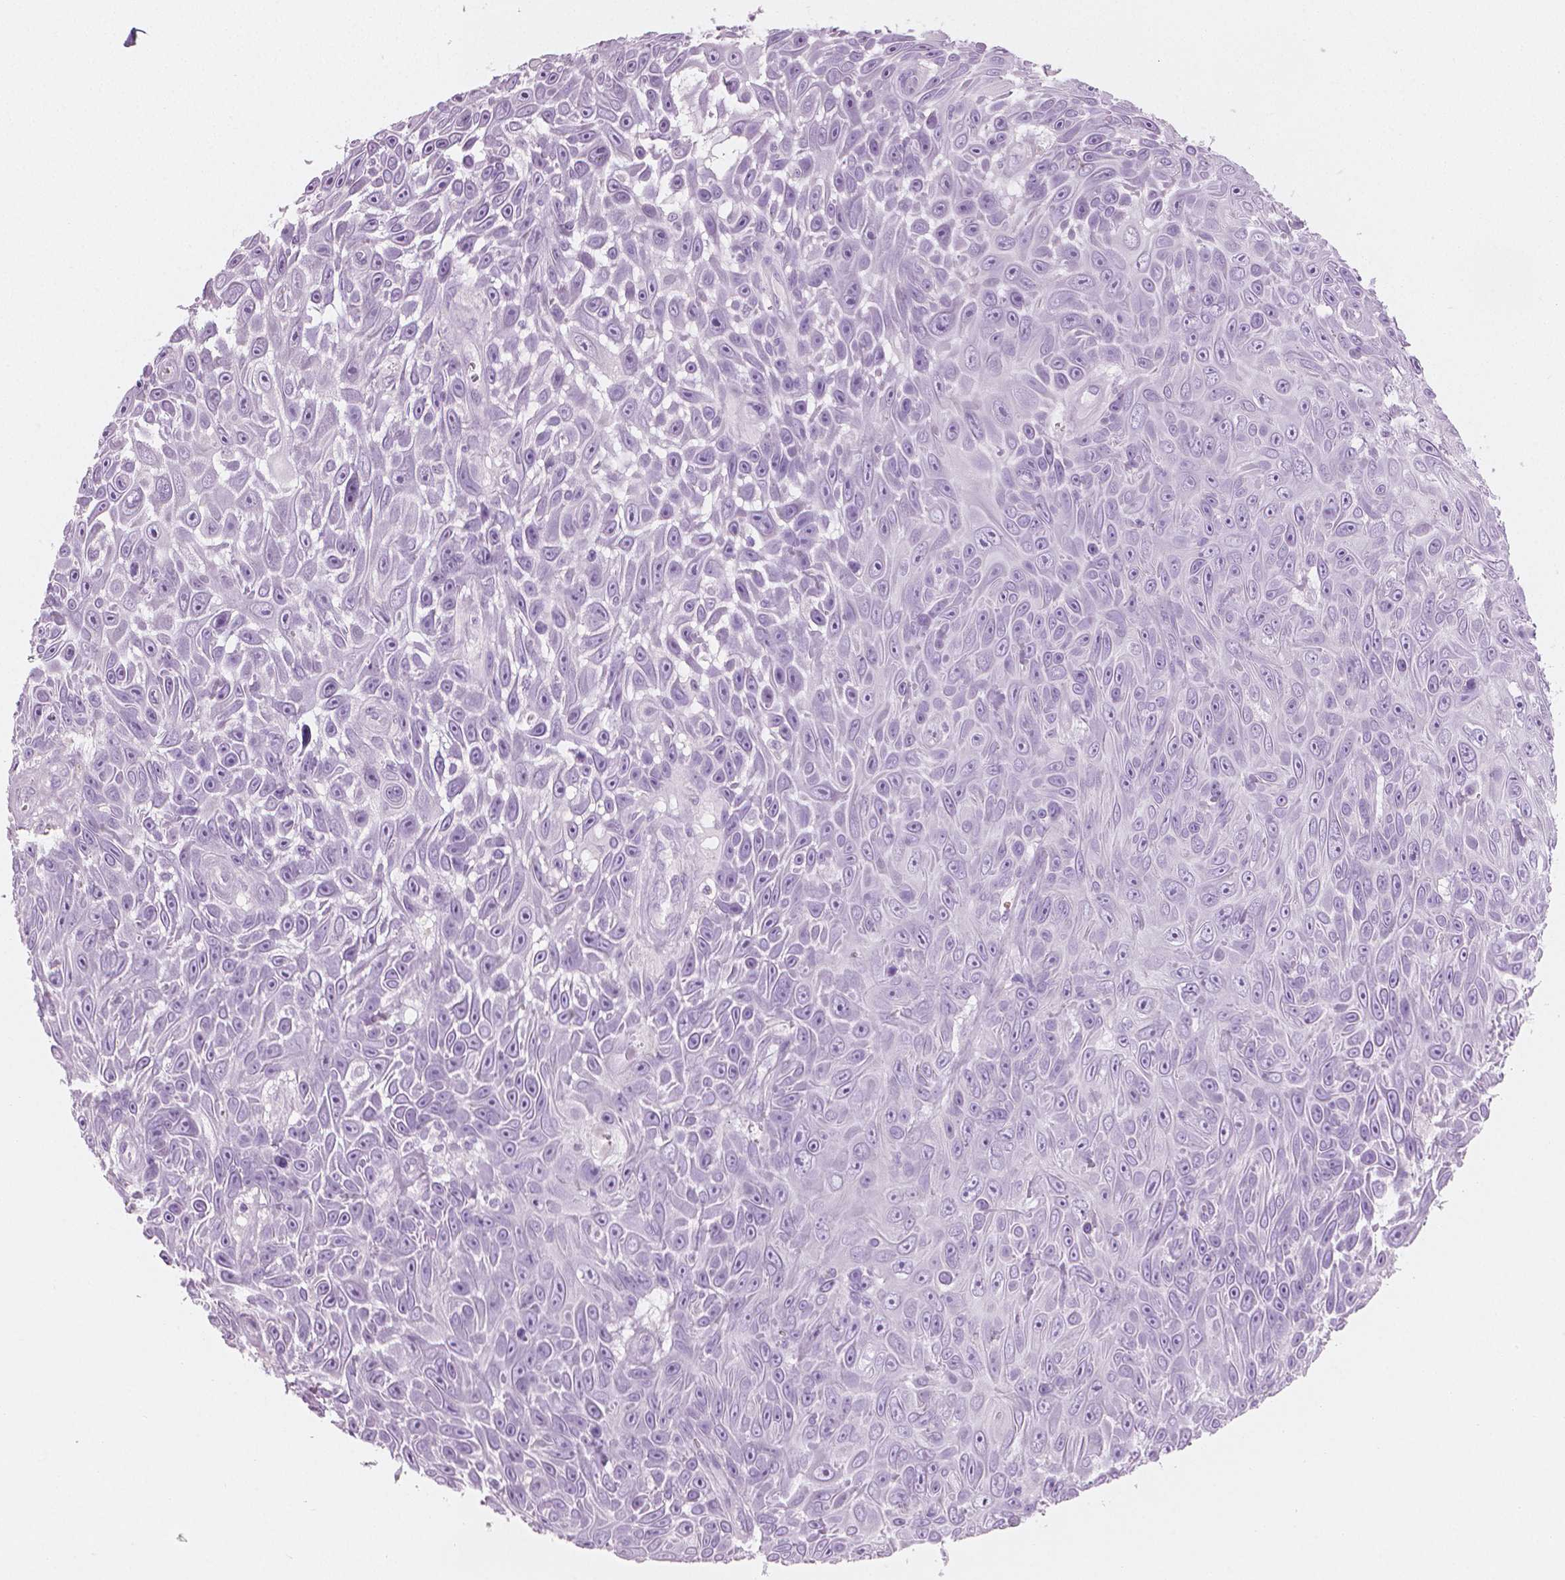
{"staining": {"intensity": "negative", "quantity": "none", "location": "none"}, "tissue": "skin cancer", "cell_type": "Tumor cells", "image_type": "cancer", "snomed": [{"axis": "morphology", "description": "Squamous cell carcinoma, NOS"}, {"axis": "topography", "description": "Skin"}], "caption": "Immunohistochemistry (IHC) micrograph of human skin cancer stained for a protein (brown), which demonstrates no staining in tumor cells. (Immunohistochemistry (IHC), brightfield microscopy, high magnification).", "gene": "PLIN4", "patient": {"sex": "male", "age": 82}}